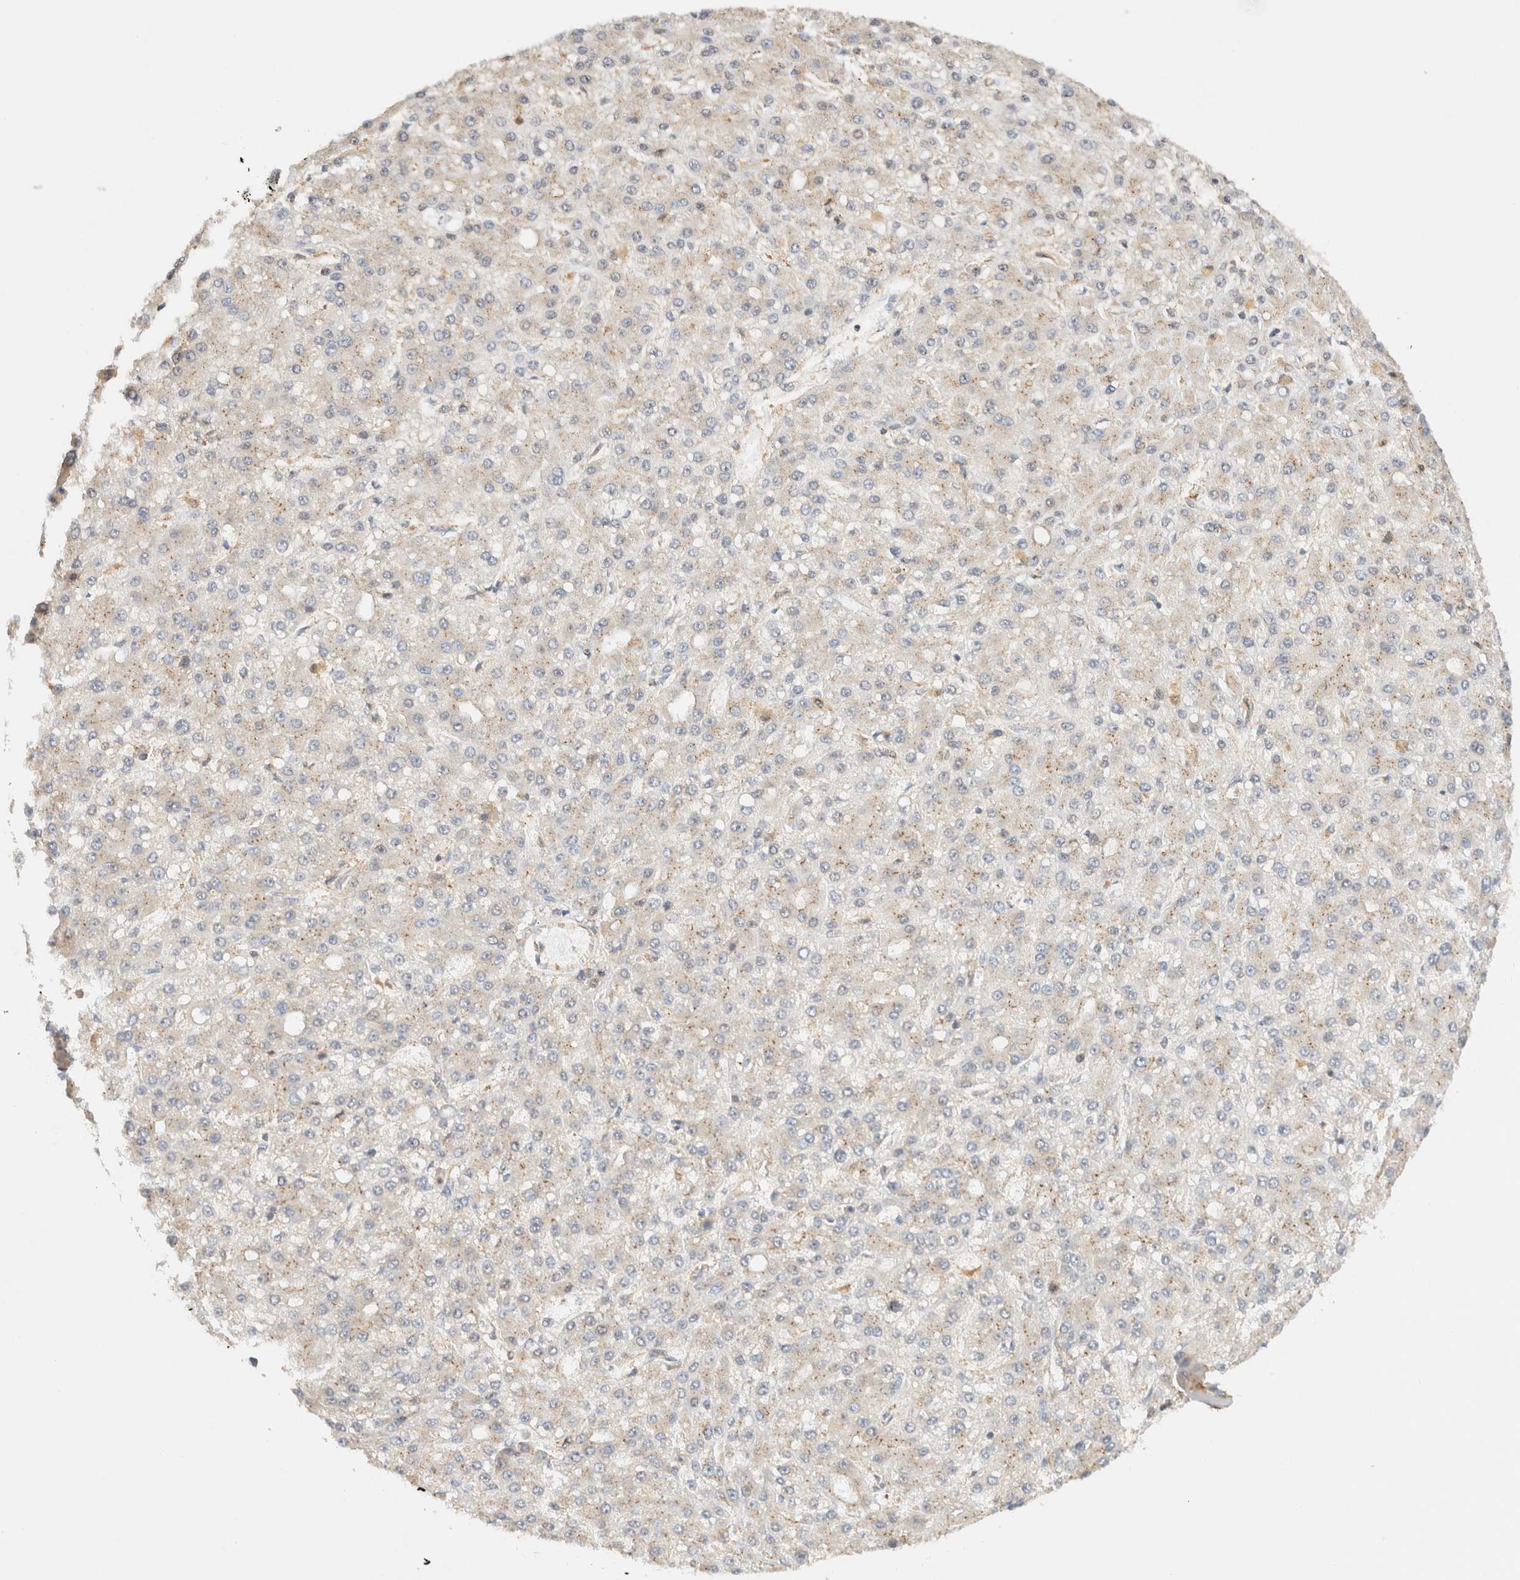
{"staining": {"intensity": "weak", "quantity": "<25%", "location": "cytoplasmic/membranous"}, "tissue": "liver cancer", "cell_type": "Tumor cells", "image_type": "cancer", "snomed": [{"axis": "morphology", "description": "Carcinoma, Hepatocellular, NOS"}, {"axis": "topography", "description": "Liver"}], "caption": "Immunohistochemistry histopathology image of human liver hepatocellular carcinoma stained for a protein (brown), which shows no expression in tumor cells.", "gene": "RABEP1", "patient": {"sex": "male", "age": 67}}